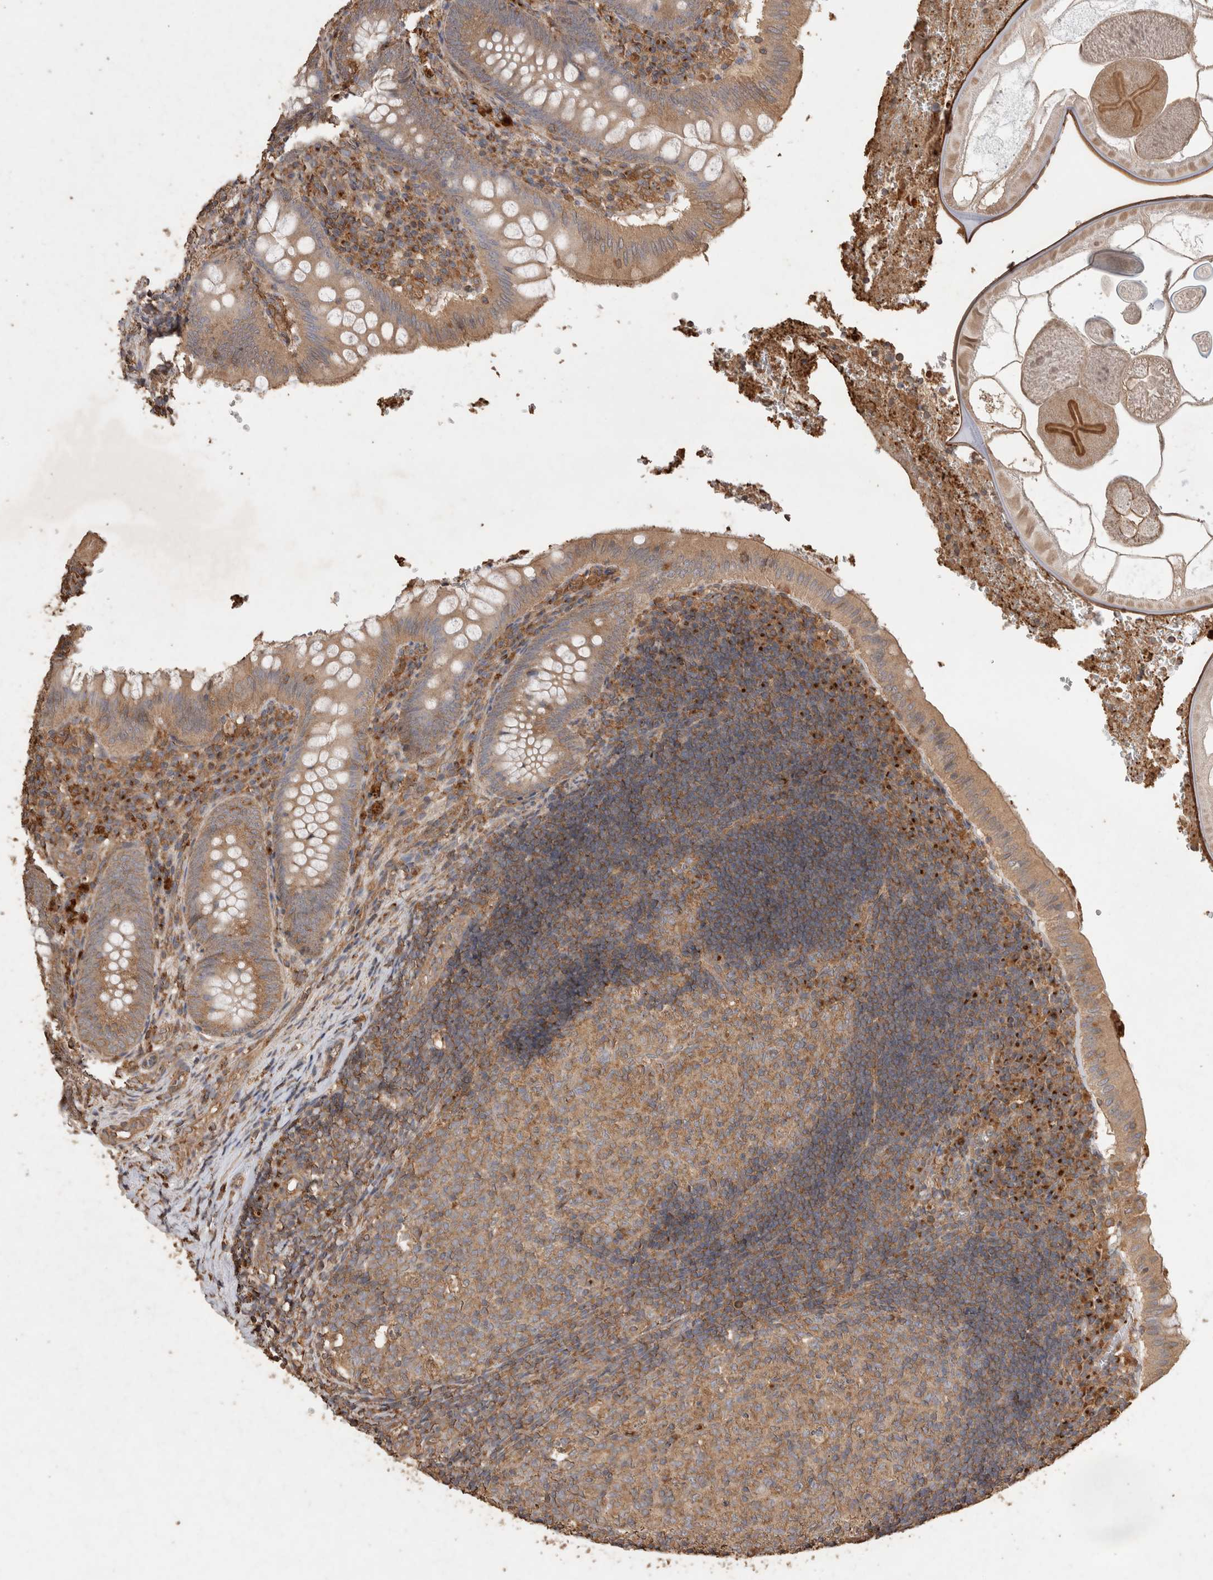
{"staining": {"intensity": "moderate", "quantity": ">75%", "location": "cytoplasmic/membranous"}, "tissue": "appendix", "cell_type": "Glandular cells", "image_type": "normal", "snomed": [{"axis": "morphology", "description": "Normal tissue, NOS"}, {"axis": "topography", "description": "Appendix"}], "caption": "Normal appendix was stained to show a protein in brown. There is medium levels of moderate cytoplasmic/membranous positivity in approximately >75% of glandular cells. Using DAB (brown) and hematoxylin (blue) stains, captured at high magnification using brightfield microscopy.", "gene": "SNX31", "patient": {"sex": "male", "age": 8}}